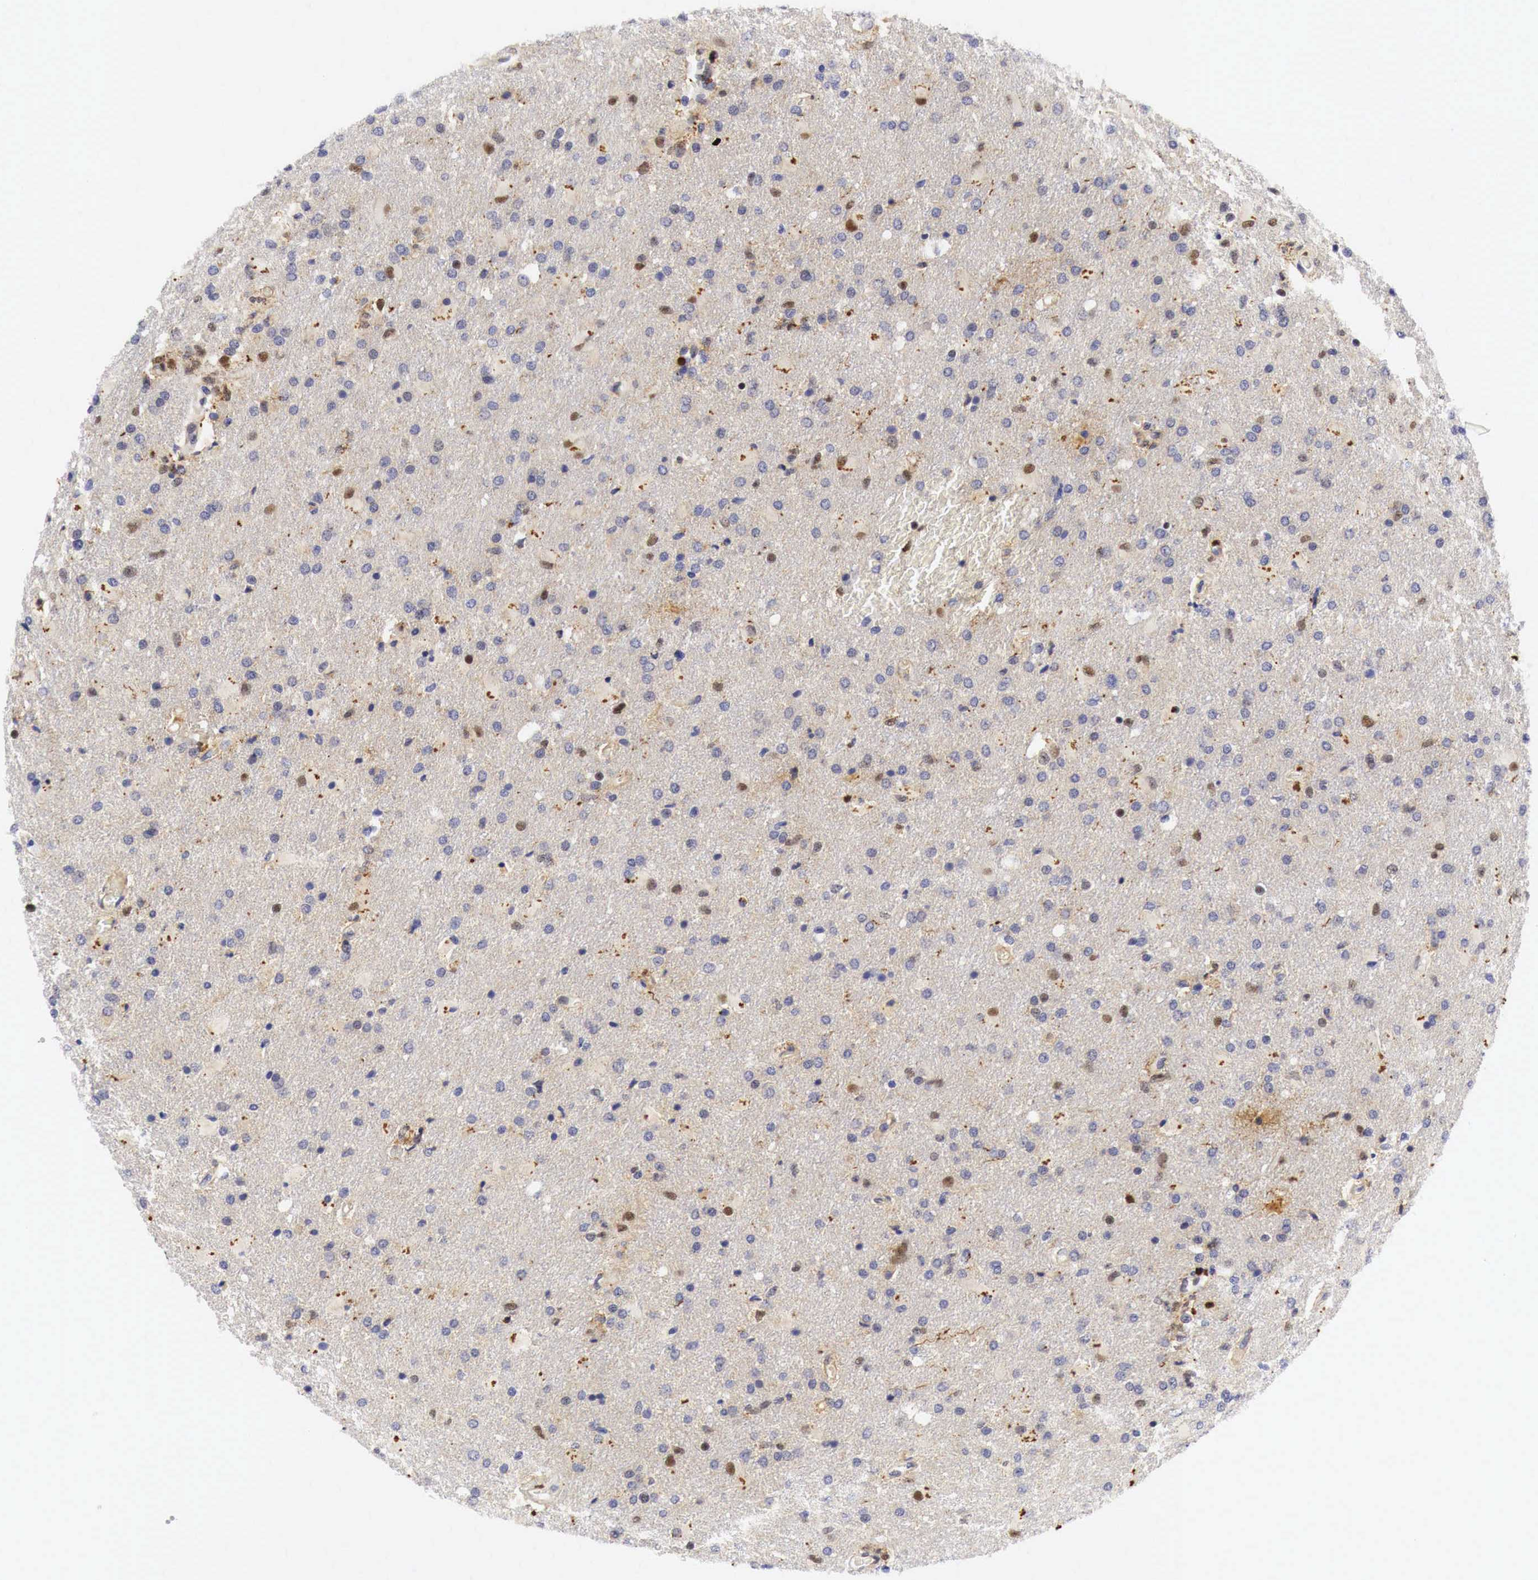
{"staining": {"intensity": "moderate", "quantity": "<25%", "location": "nuclear"}, "tissue": "glioma", "cell_type": "Tumor cells", "image_type": "cancer", "snomed": [{"axis": "morphology", "description": "Glioma, malignant, High grade"}, {"axis": "topography", "description": "Brain"}], "caption": "Immunohistochemical staining of glioma demonstrates low levels of moderate nuclear protein staining in approximately <25% of tumor cells.", "gene": "CASP3", "patient": {"sex": "male", "age": 68}}